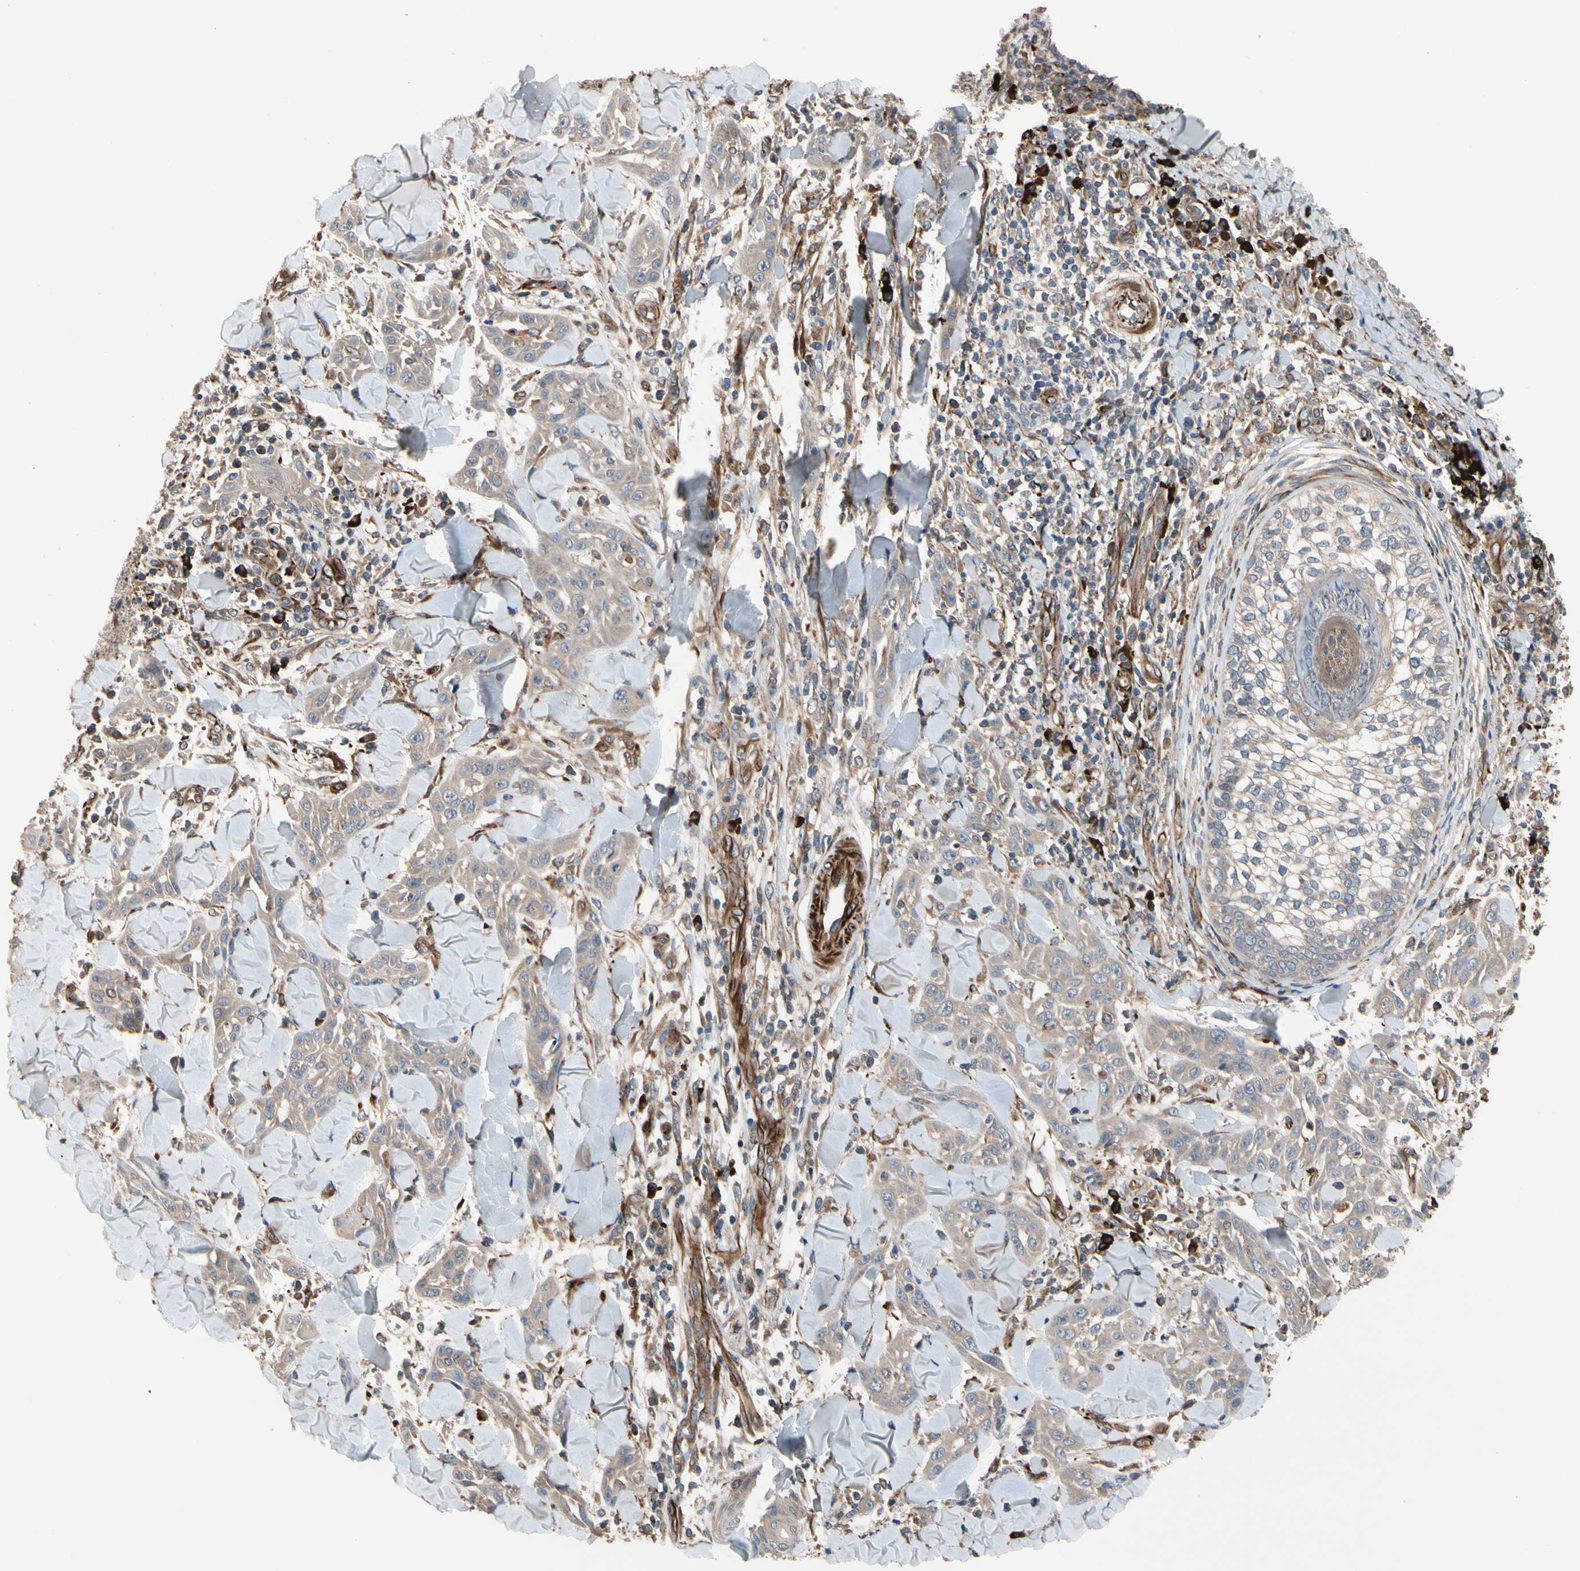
{"staining": {"intensity": "weak", "quantity": ">75%", "location": "cytoplasmic/membranous"}, "tissue": "skin cancer", "cell_type": "Tumor cells", "image_type": "cancer", "snomed": [{"axis": "morphology", "description": "Squamous cell carcinoma, NOS"}, {"axis": "topography", "description": "Skin"}], "caption": "Protein expression analysis of human squamous cell carcinoma (skin) reveals weak cytoplasmic/membranous positivity in approximately >75% of tumor cells. The staining was performed using DAB to visualize the protein expression in brown, while the nuclei were stained in blue with hematoxylin (Magnification: 20x).", "gene": "FGD6", "patient": {"sex": "male", "age": 24}}